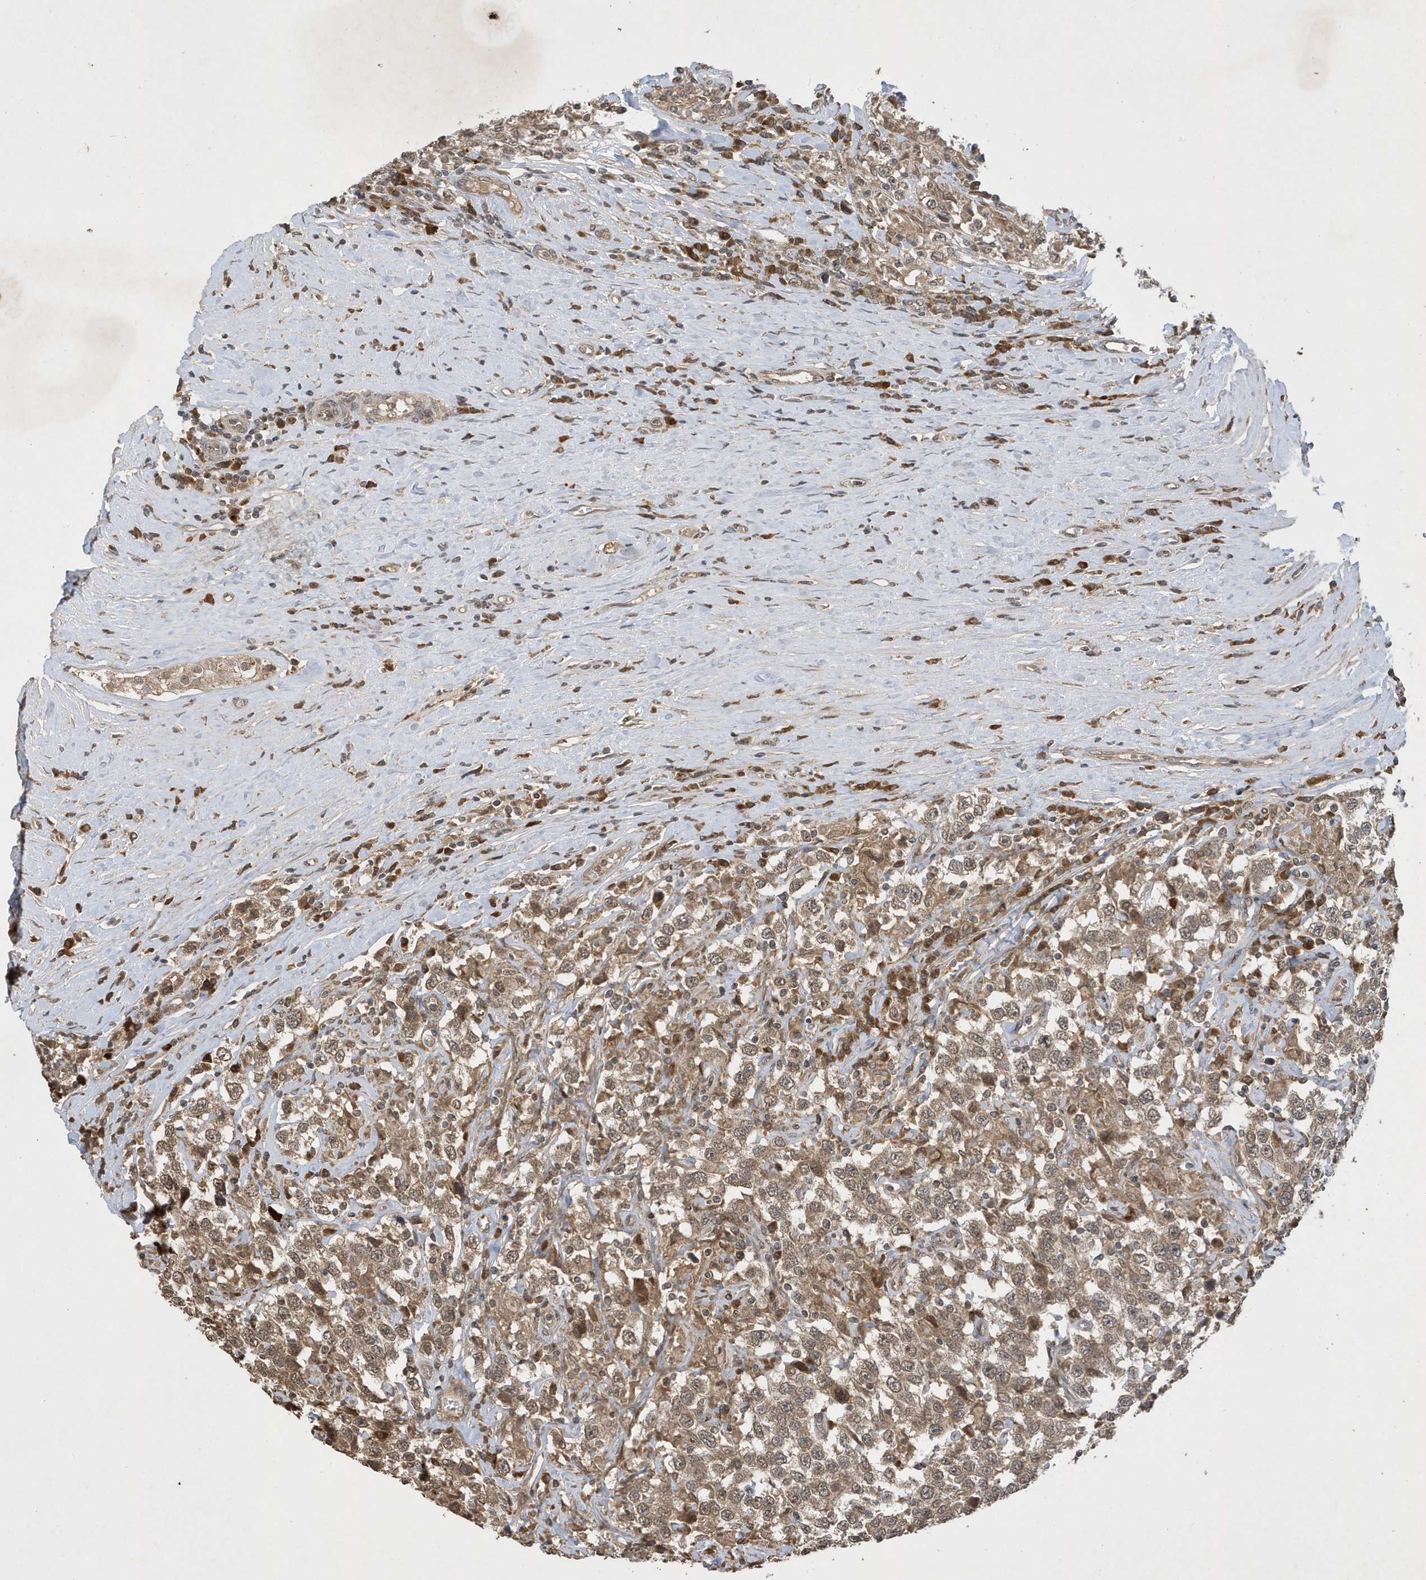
{"staining": {"intensity": "weak", "quantity": ">75%", "location": "cytoplasmic/membranous,nuclear"}, "tissue": "testis cancer", "cell_type": "Tumor cells", "image_type": "cancer", "snomed": [{"axis": "morphology", "description": "Seminoma, NOS"}, {"axis": "topography", "description": "Testis"}], "caption": "Immunohistochemistry of human testis cancer (seminoma) demonstrates low levels of weak cytoplasmic/membranous and nuclear expression in approximately >75% of tumor cells.", "gene": "STX10", "patient": {"sex": "male", "age": 41}}